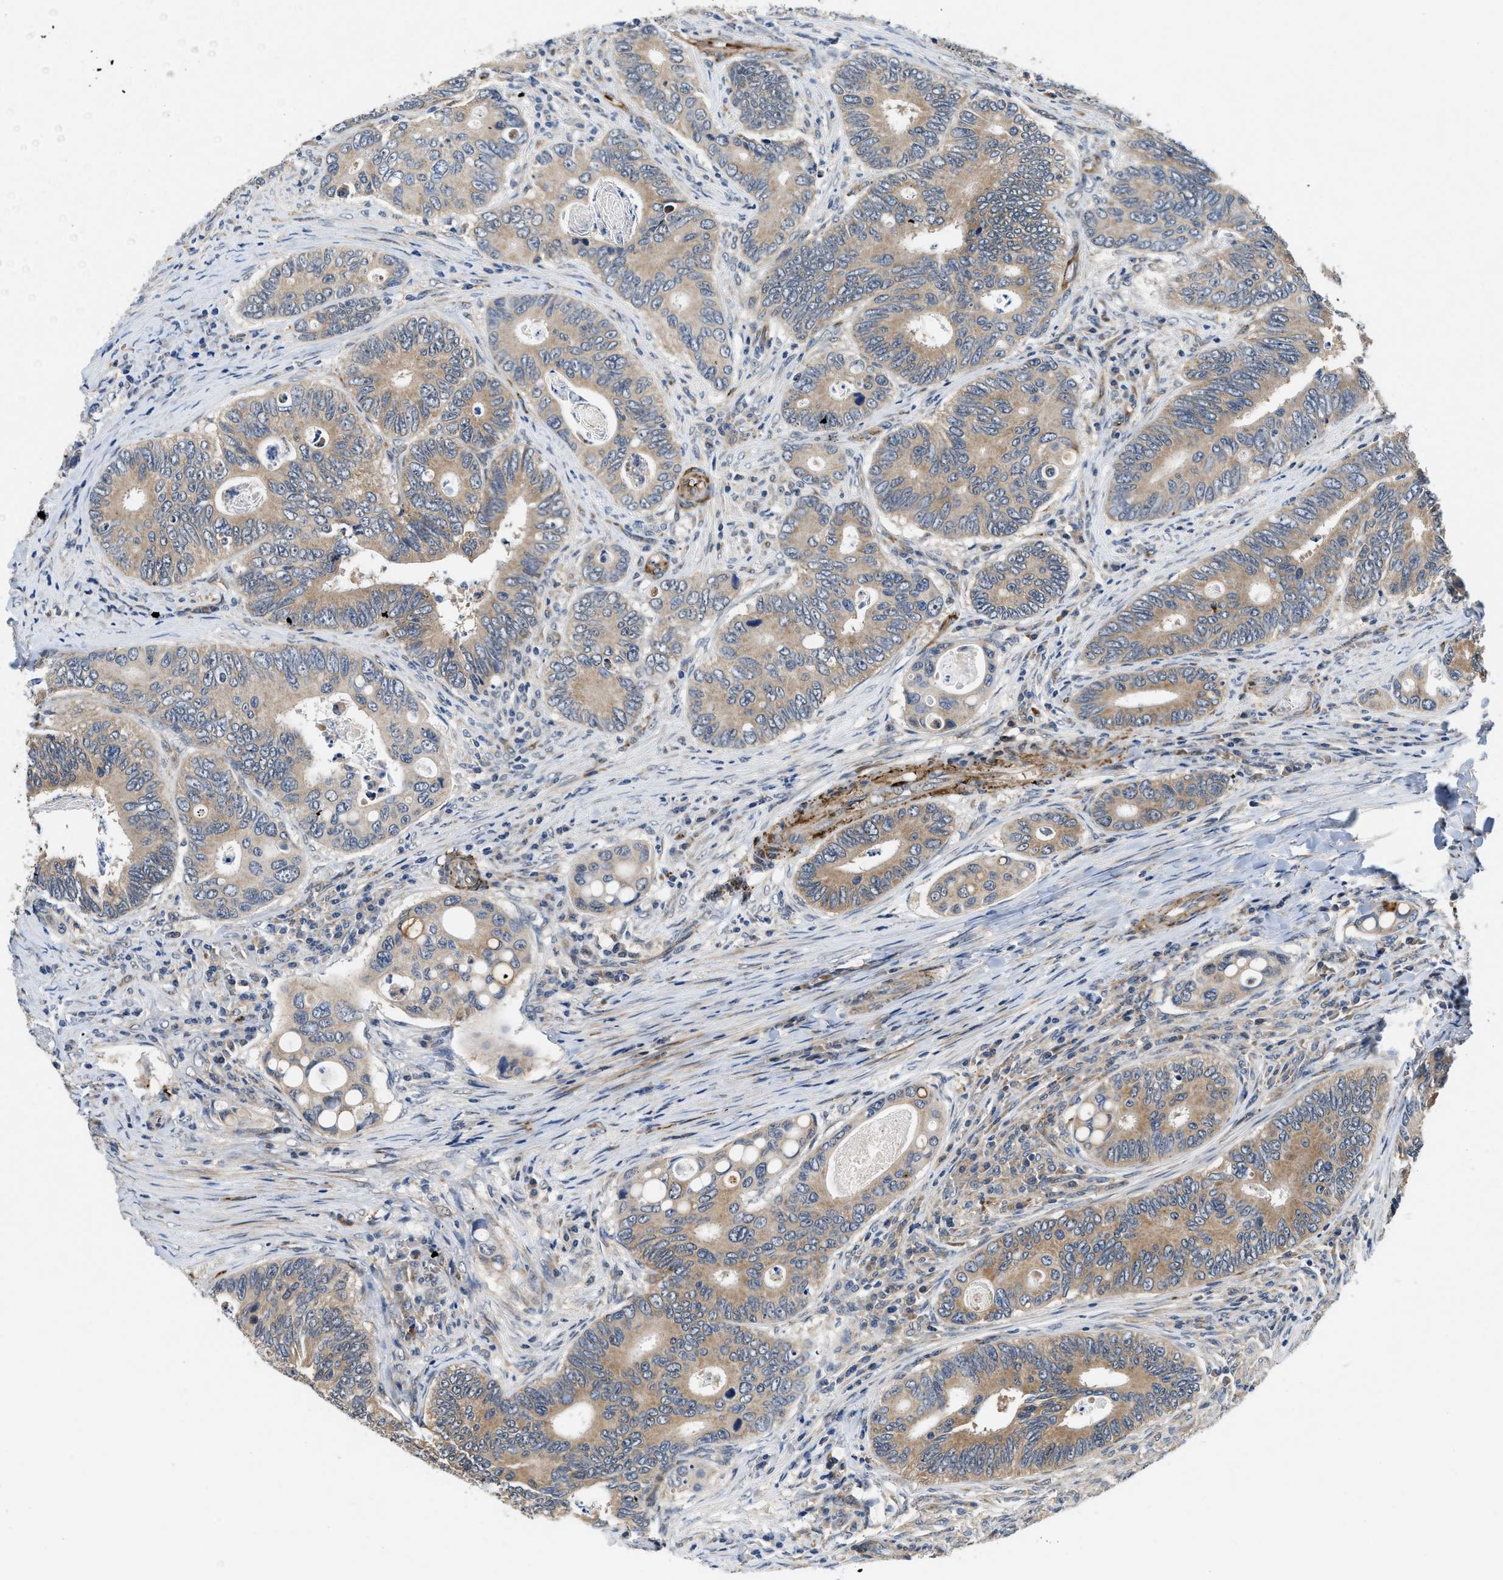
{"staining": {"intensity": "moderate", "quantity": ">75%", "location": "cytoplasmic/membranous"}, "tissue": "colorectal cancer", "cell_type": "Tumor cells", "image_type": "cancer", "snomed": [{"axis": "morphology", "description": "Inflammation, NOS"}, {"axis": "morphology", "description": "Adenocarcinoma, NOS"}, {"axis": "topography", "description": "Colon"}], "caption": "Immunohistochemistry histopathology image of colorectal cancer stained for a protein (brown), which displays medium levels of moderate cytoplasmic/membranous expression in about >75% of tumor cells.", "gene": "ZNF599", "patient": {"sex": "male", "age": 72}}